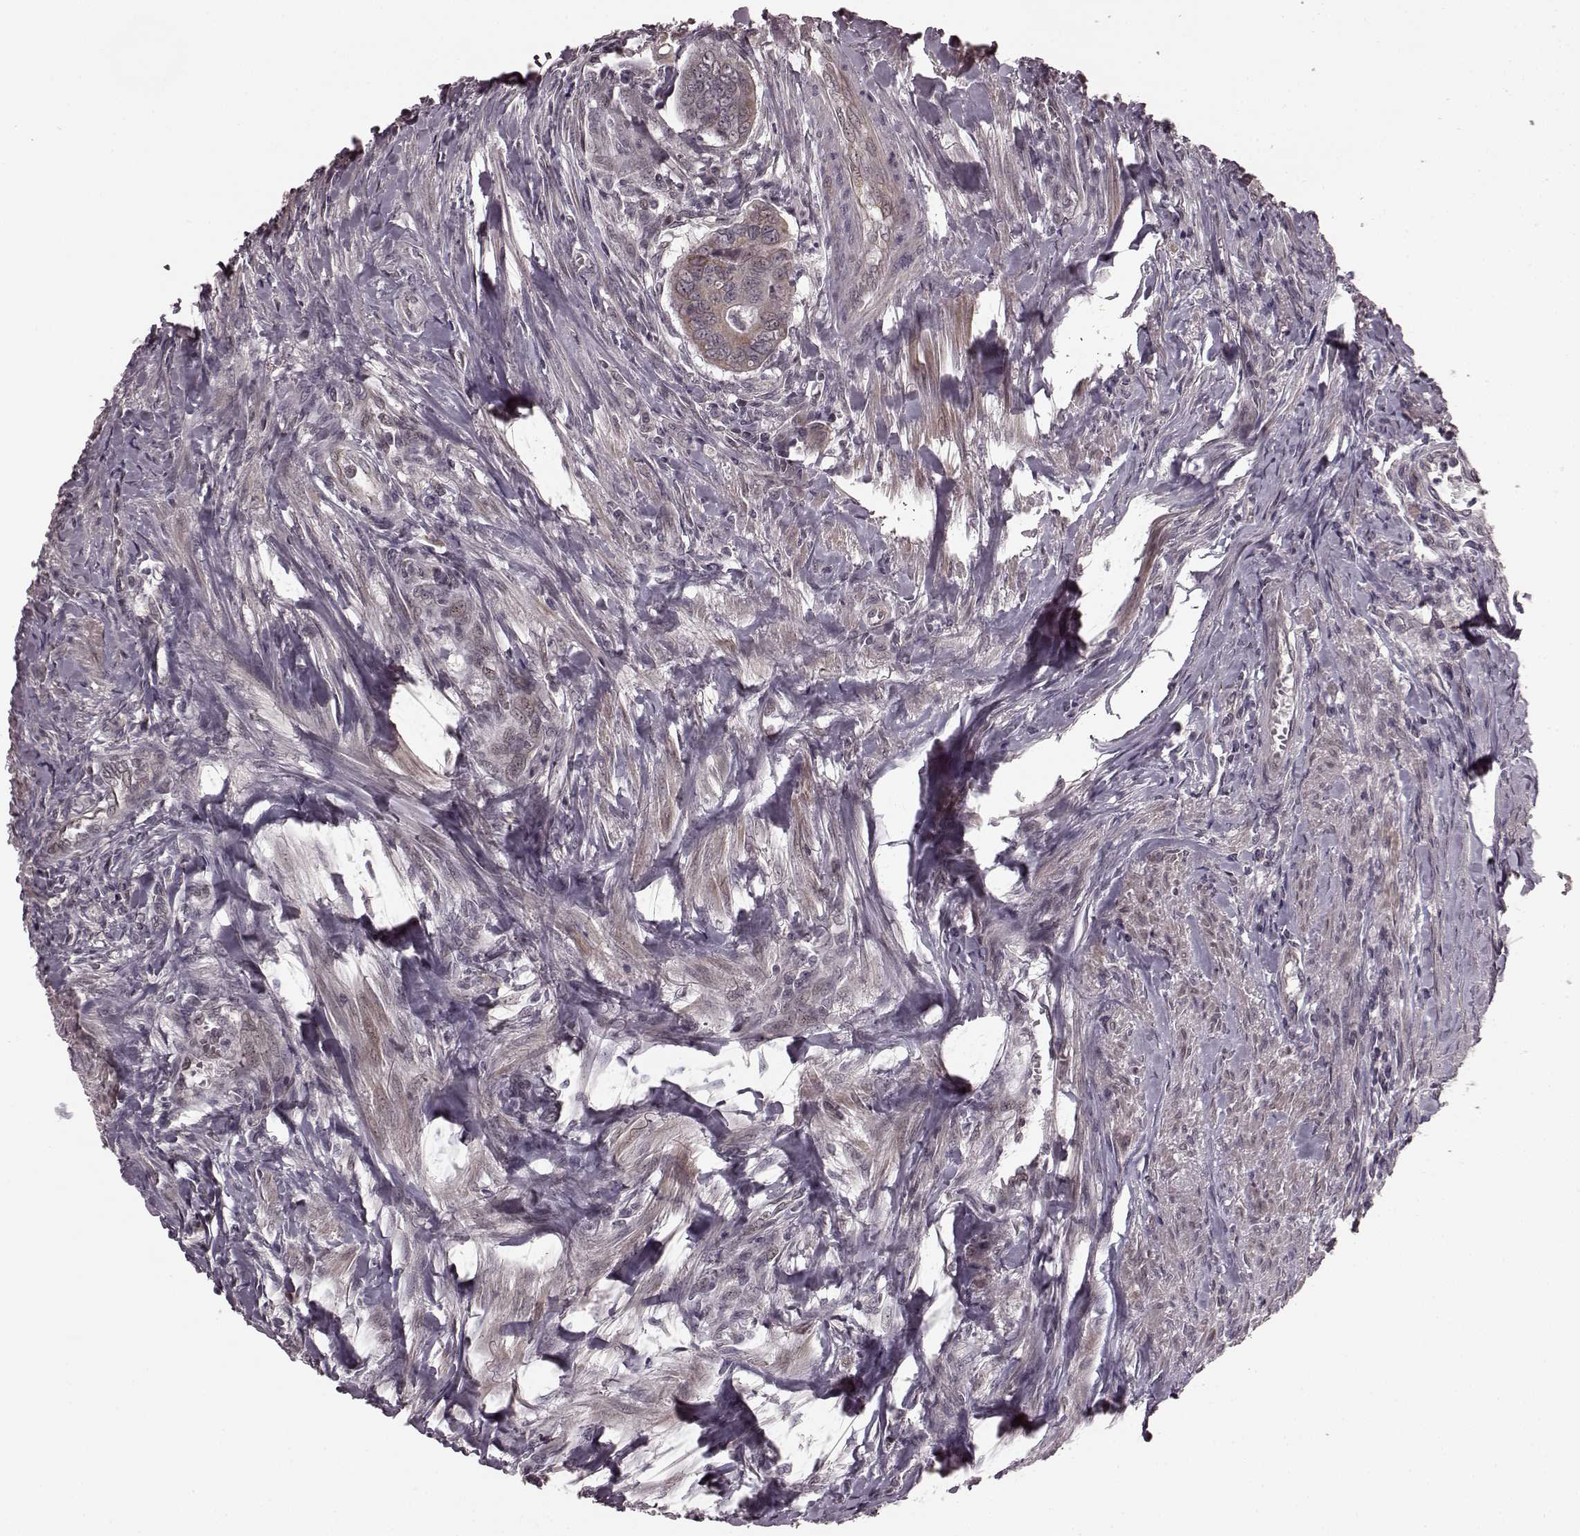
{"staining": {"intensity": "weak", "quantity": ">75%", "location": "cytoplasmic/membranous"}, "tissue": "colorectal cancer", "cell_type": "Tumor cells", "image_type": "cancer", "snomed": [{"axis": "morphology", "description": "Adenocarcinoma, NOS"}, {"axis": "topography", "description": "Colon"}], "caption": "Brown immunohistochemical staining in colorectal cancer (adenocarcinoma) displays weak cytoplasmic/membranous positivity in about >75% of tumor cells.", "gene": "PLCB4", "patient": {"sex": "female", "age": 67}}